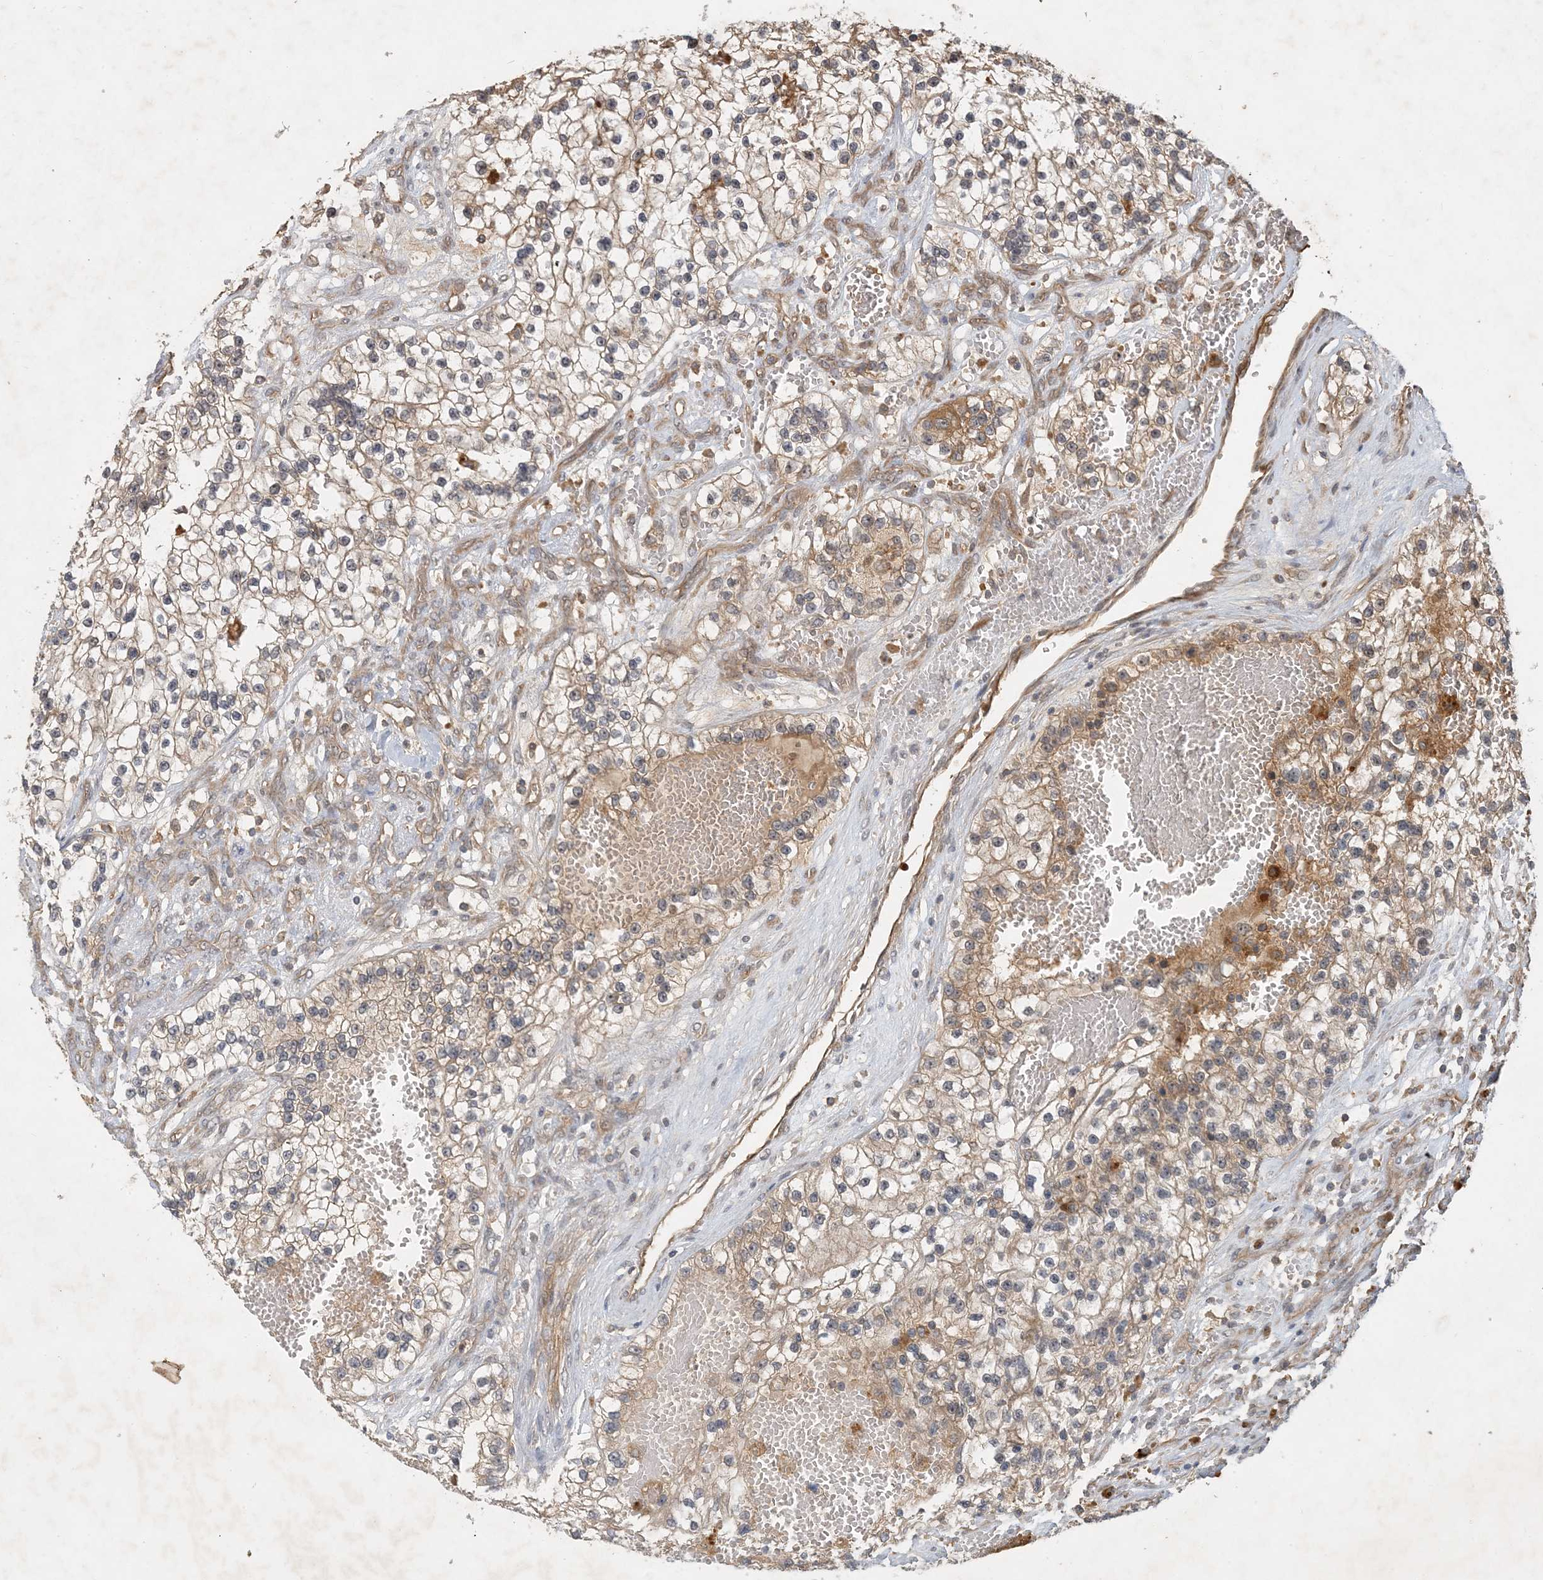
{"staining": {"intensity": "negative", "quantity": "none", "location": "none"}, "tissue": "renal cancer", "cell_type": "Tumor cells", "image_type": "cancer", "snomed": [{"axis": "morphology", "description": "Adenocarcinoma, NOS"}, {"axis": "topography", "description": "Kidney"}], "caption": "This is an immunohistochemistry (IHC) histopathology image of human renal cancer. There is no positivity in tumor cells.", "gene": "ZCCHC4", "patient": {"sex": "female", "age": 57}}